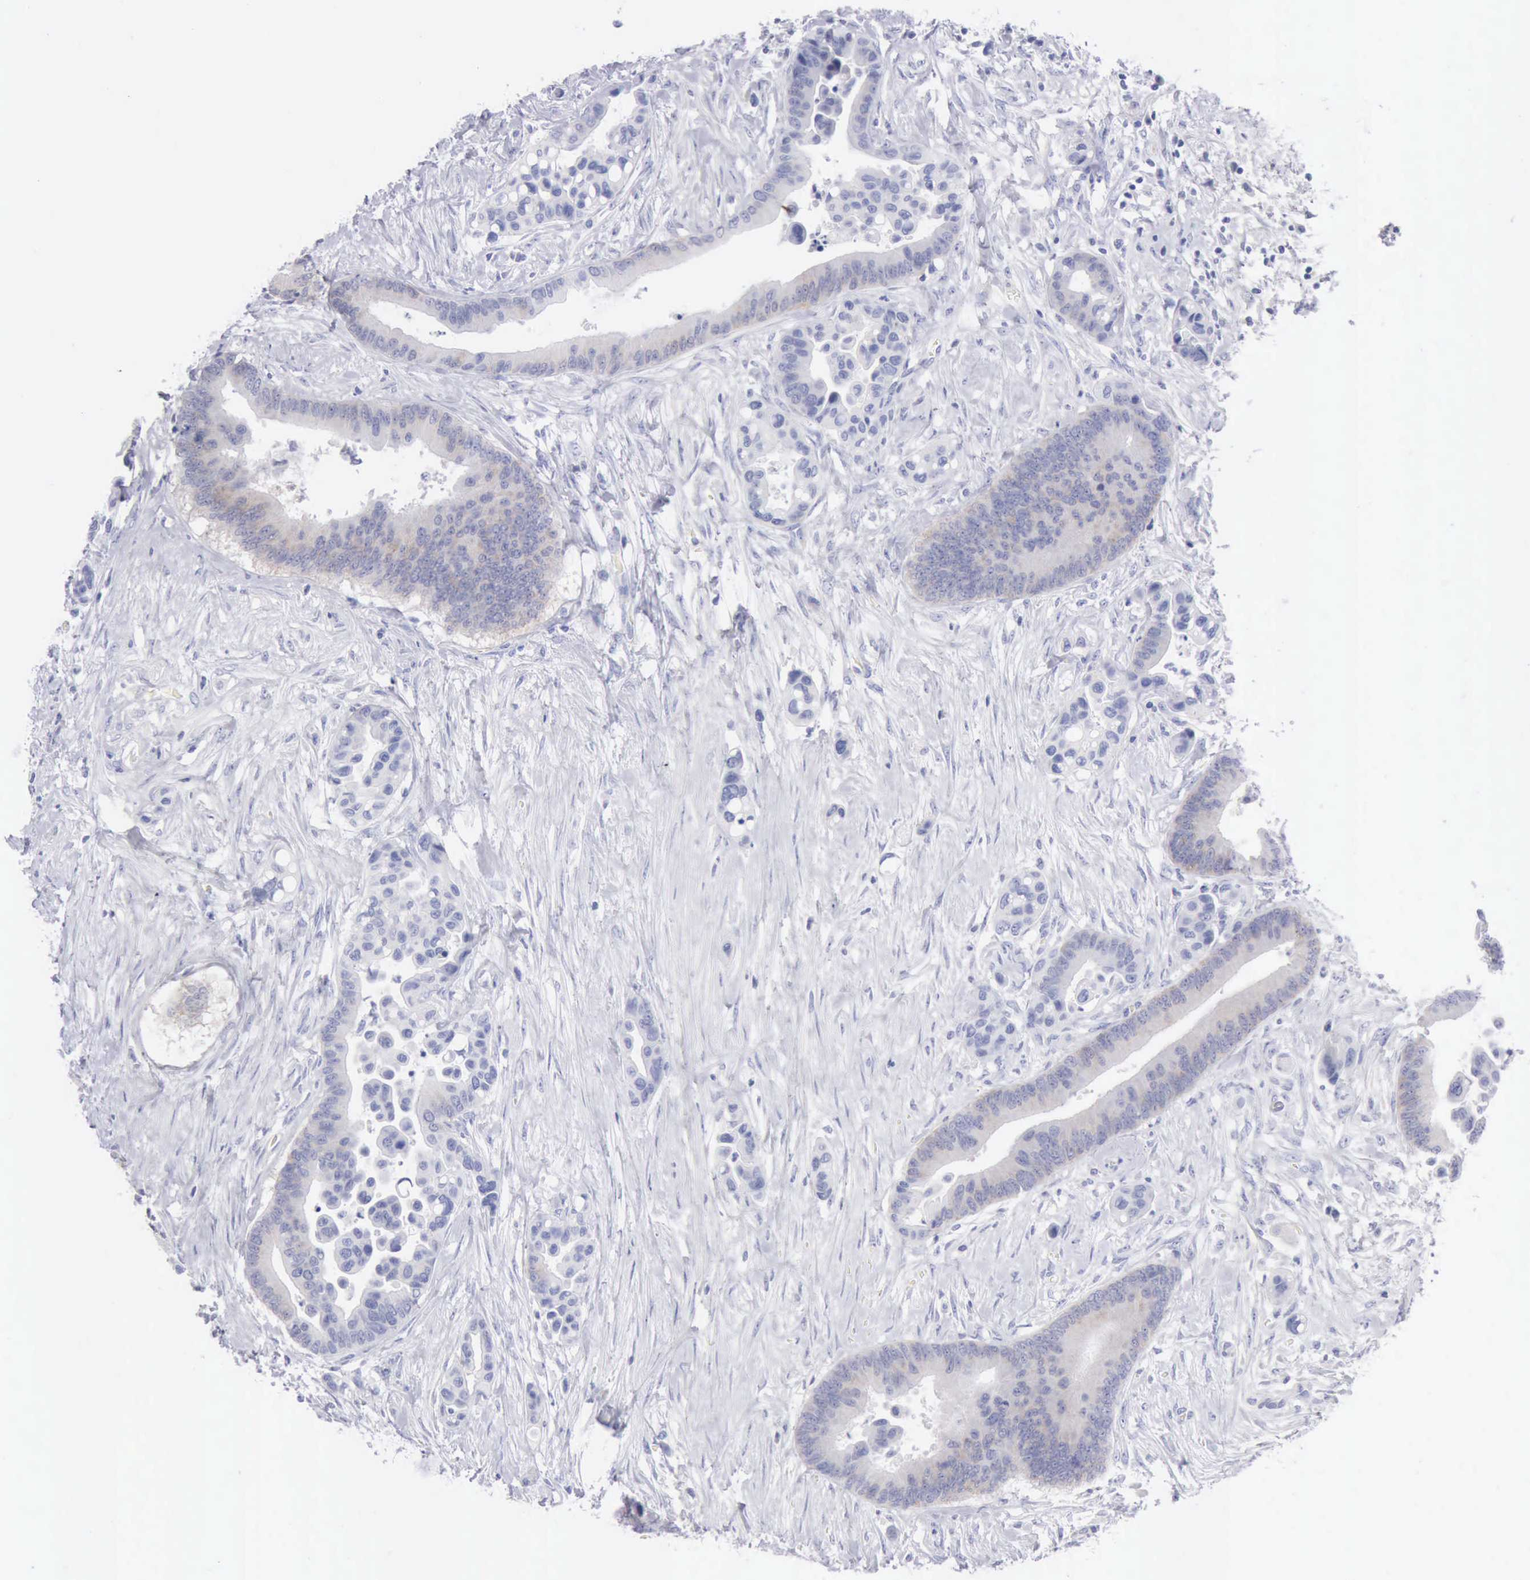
{"staining": {"intensity": "weak", "quantity": "<25%", "location": "cytoplasmic/membranous"}, "tissue": "colorectal cancer", "cell_type": "Tumor cells", "image_type": "cancer", "snomed": [{"axis": "morphology", "description": "Adenocarcinoma, NOS"}, {"axis": "topography", "description": "Colon"}], "caption": "Immunohistochemistry (IHC) histopathology image of colorectal cancer stained for a protein (brown), which reveals no positivity in tumor cells.", "gene": "ANGEL1", "patient": {"sex": "male", "age": 82}}